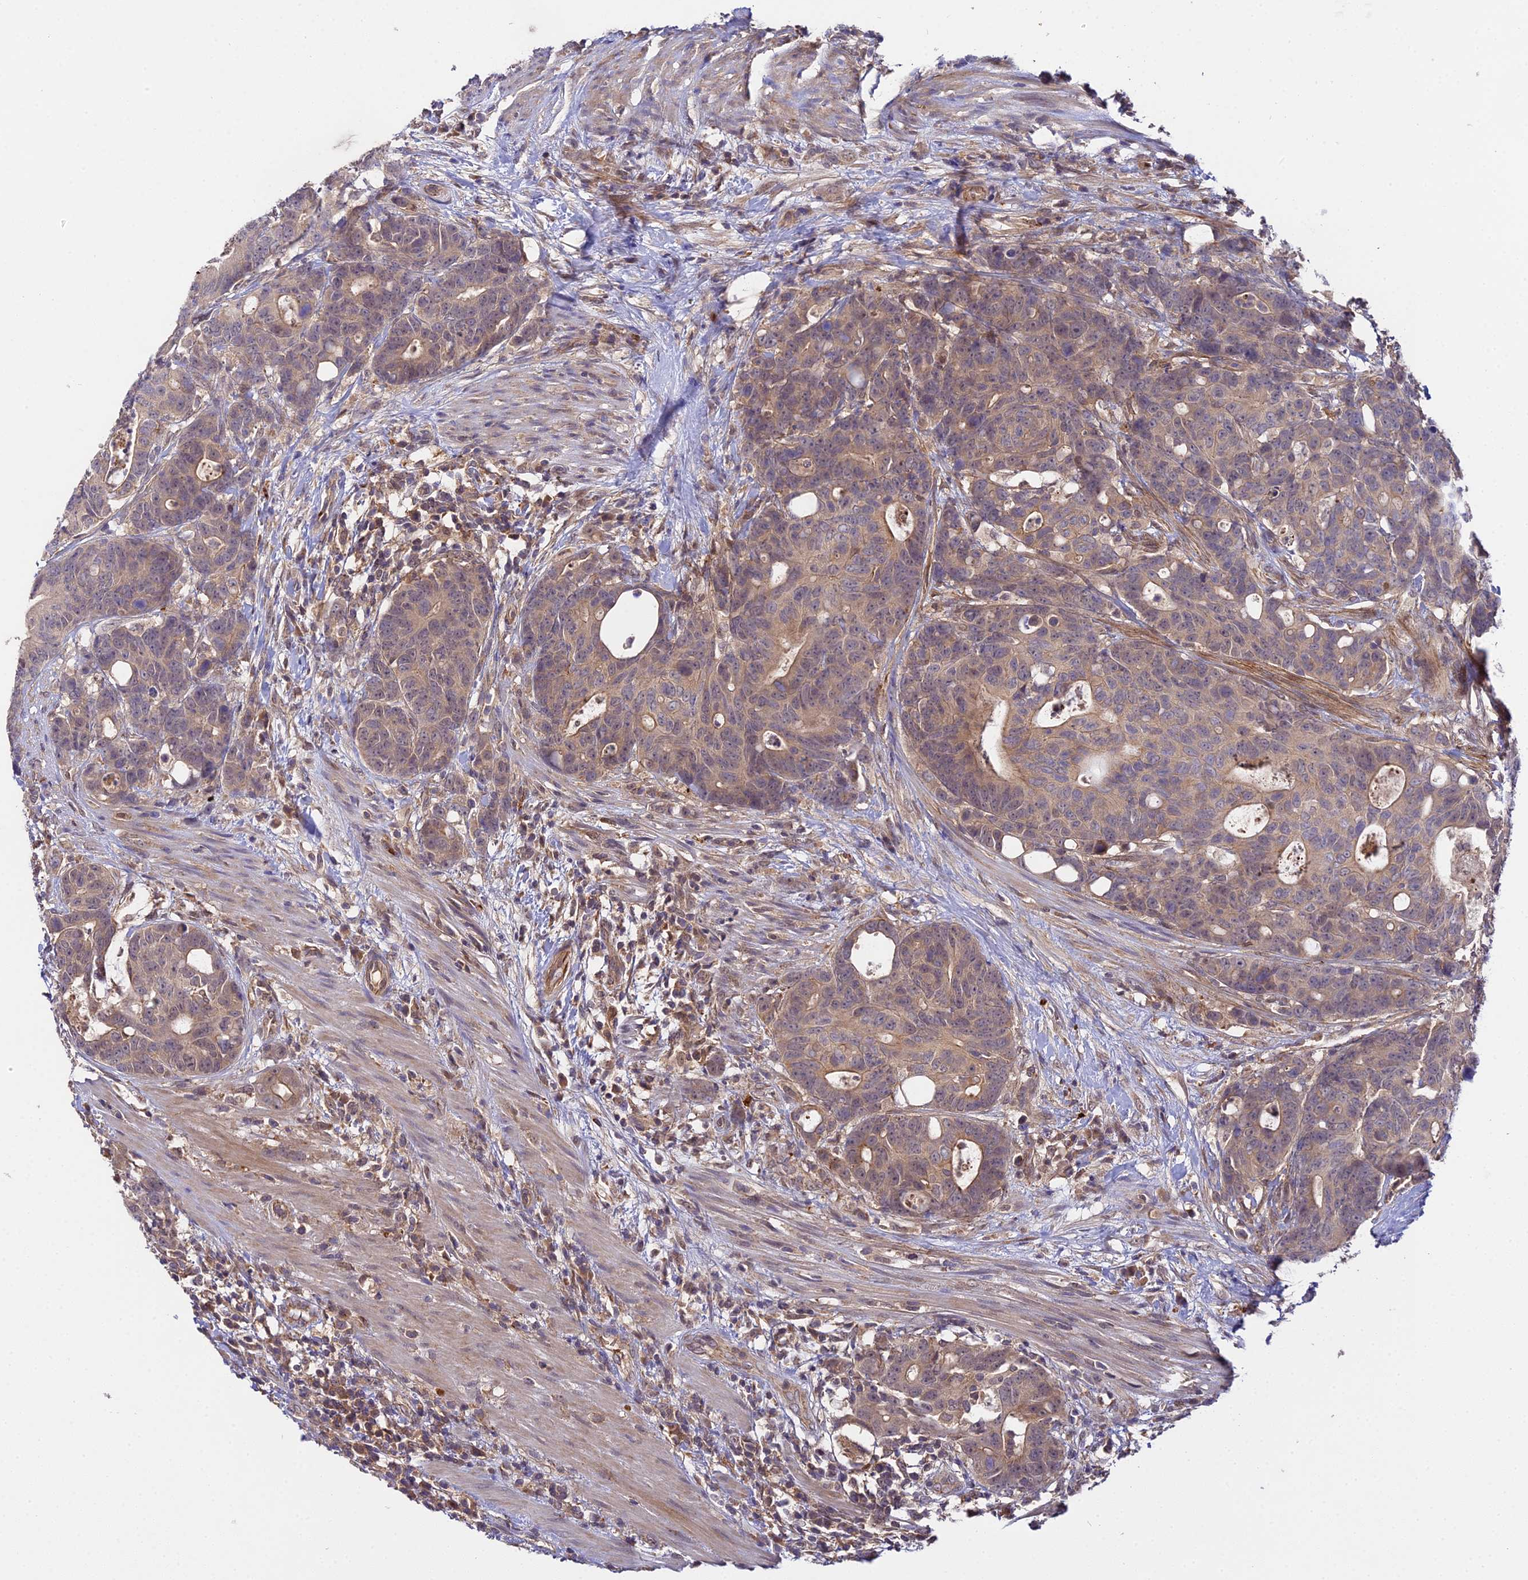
{"staining": {"intensity": "weak", "quantity": ">75%", "location": "cytoplasmic/membranous"}, "tissue": "colorectal cancer", "cell_type": "Tumor cells", "image_type": "cancer", "snomed": [{"axis": "morphology", "description": "Adenocarcinoma, NOS"}, {"axis": "topography", "description": "Colon"}], "caption": "Tumor cells show weak cytoplasmic/membranous expression in about >75% of cells in colorectal cancer. Immunohistochemistry stains the protein of interest in brown and the nuclei are stained blue.", "gene": "ZBED8", "patient": {"sex": "female", "age": 82}}